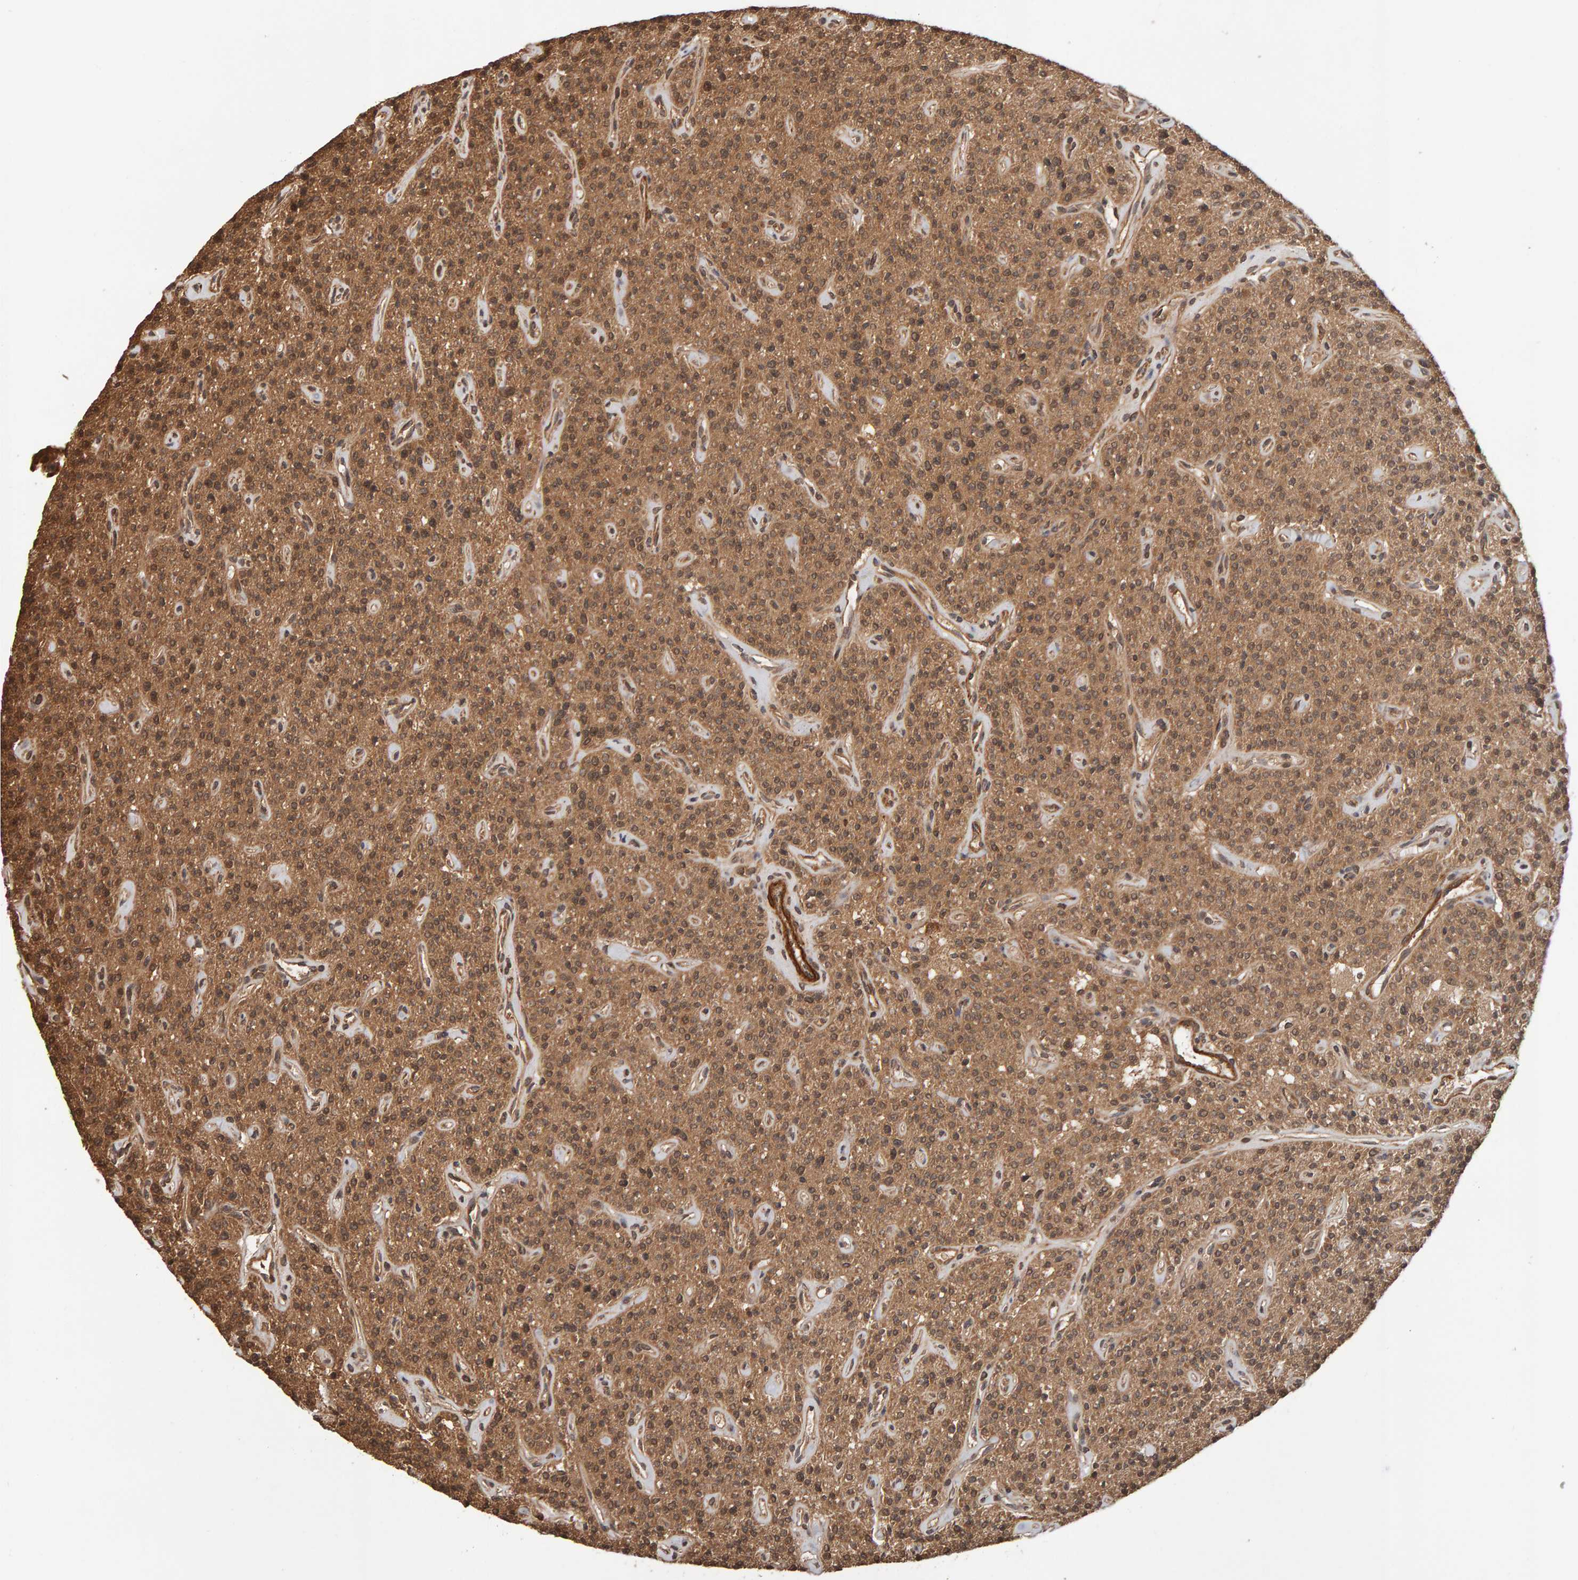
{"staining": {"intensity": "moderate", "quantity": ">75%", "location": "cytoplasmic/membranous"}, "tissue": "parathyroid gland", "cell_type": "Glandular cells", "image_type": "normal", "snomed": [{"axis": "morphology", "description": "Normal tissue, NOS"}, {"axis": "topography", "description": "Parathyroid gland"}], "caption": "Immunohistochemistry image of unremarkable human parathyroid gland stained for a protein (brown), which displays medium levels of moderate cytoplasmic/membranous staining in approximately >75% of glandular cells.", "gene": "SYNRG", "patient": {"sex": "male", "age": 75}}